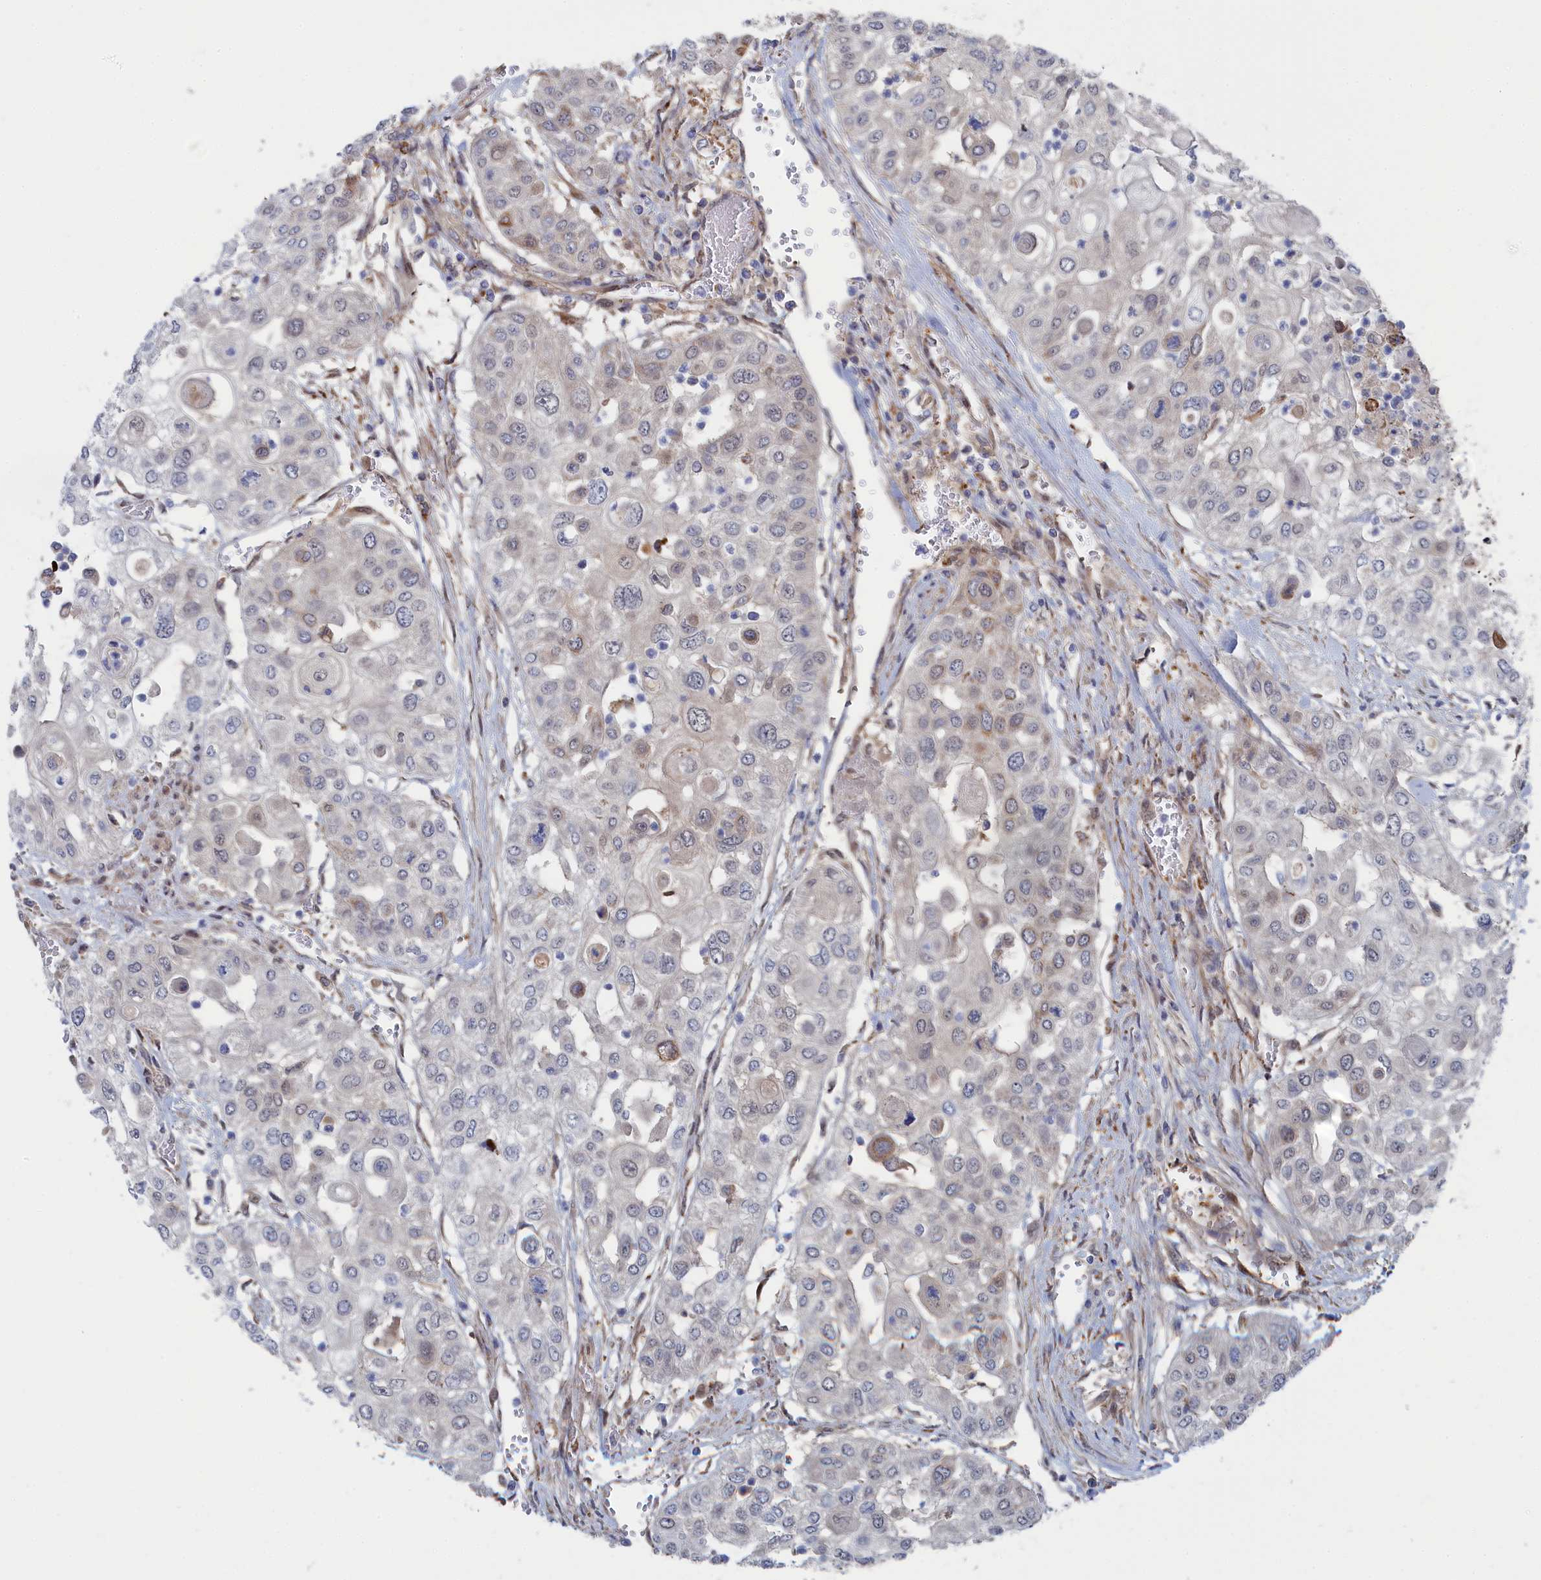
{"staining": {"intensity": "weak", "quantity": "<25%", "location": "cytoplasmic/membranous"}, "tissue": "urothelial cancer", "cell_type": "Tumor cells", "image_type": "cancer", "snomed": [{"axis": "morphology", "description": "Urothelial carcinoma, High grade"}, {"axis": "topography", "description": "Urinary bladder"}], "caption": "Urothelial cancer stained for a protein using immunohistochemistry (IHC) shows no staining tumor cells.", "gene": "IRGQ", "patient": {"sex": "female", "age": 79}}